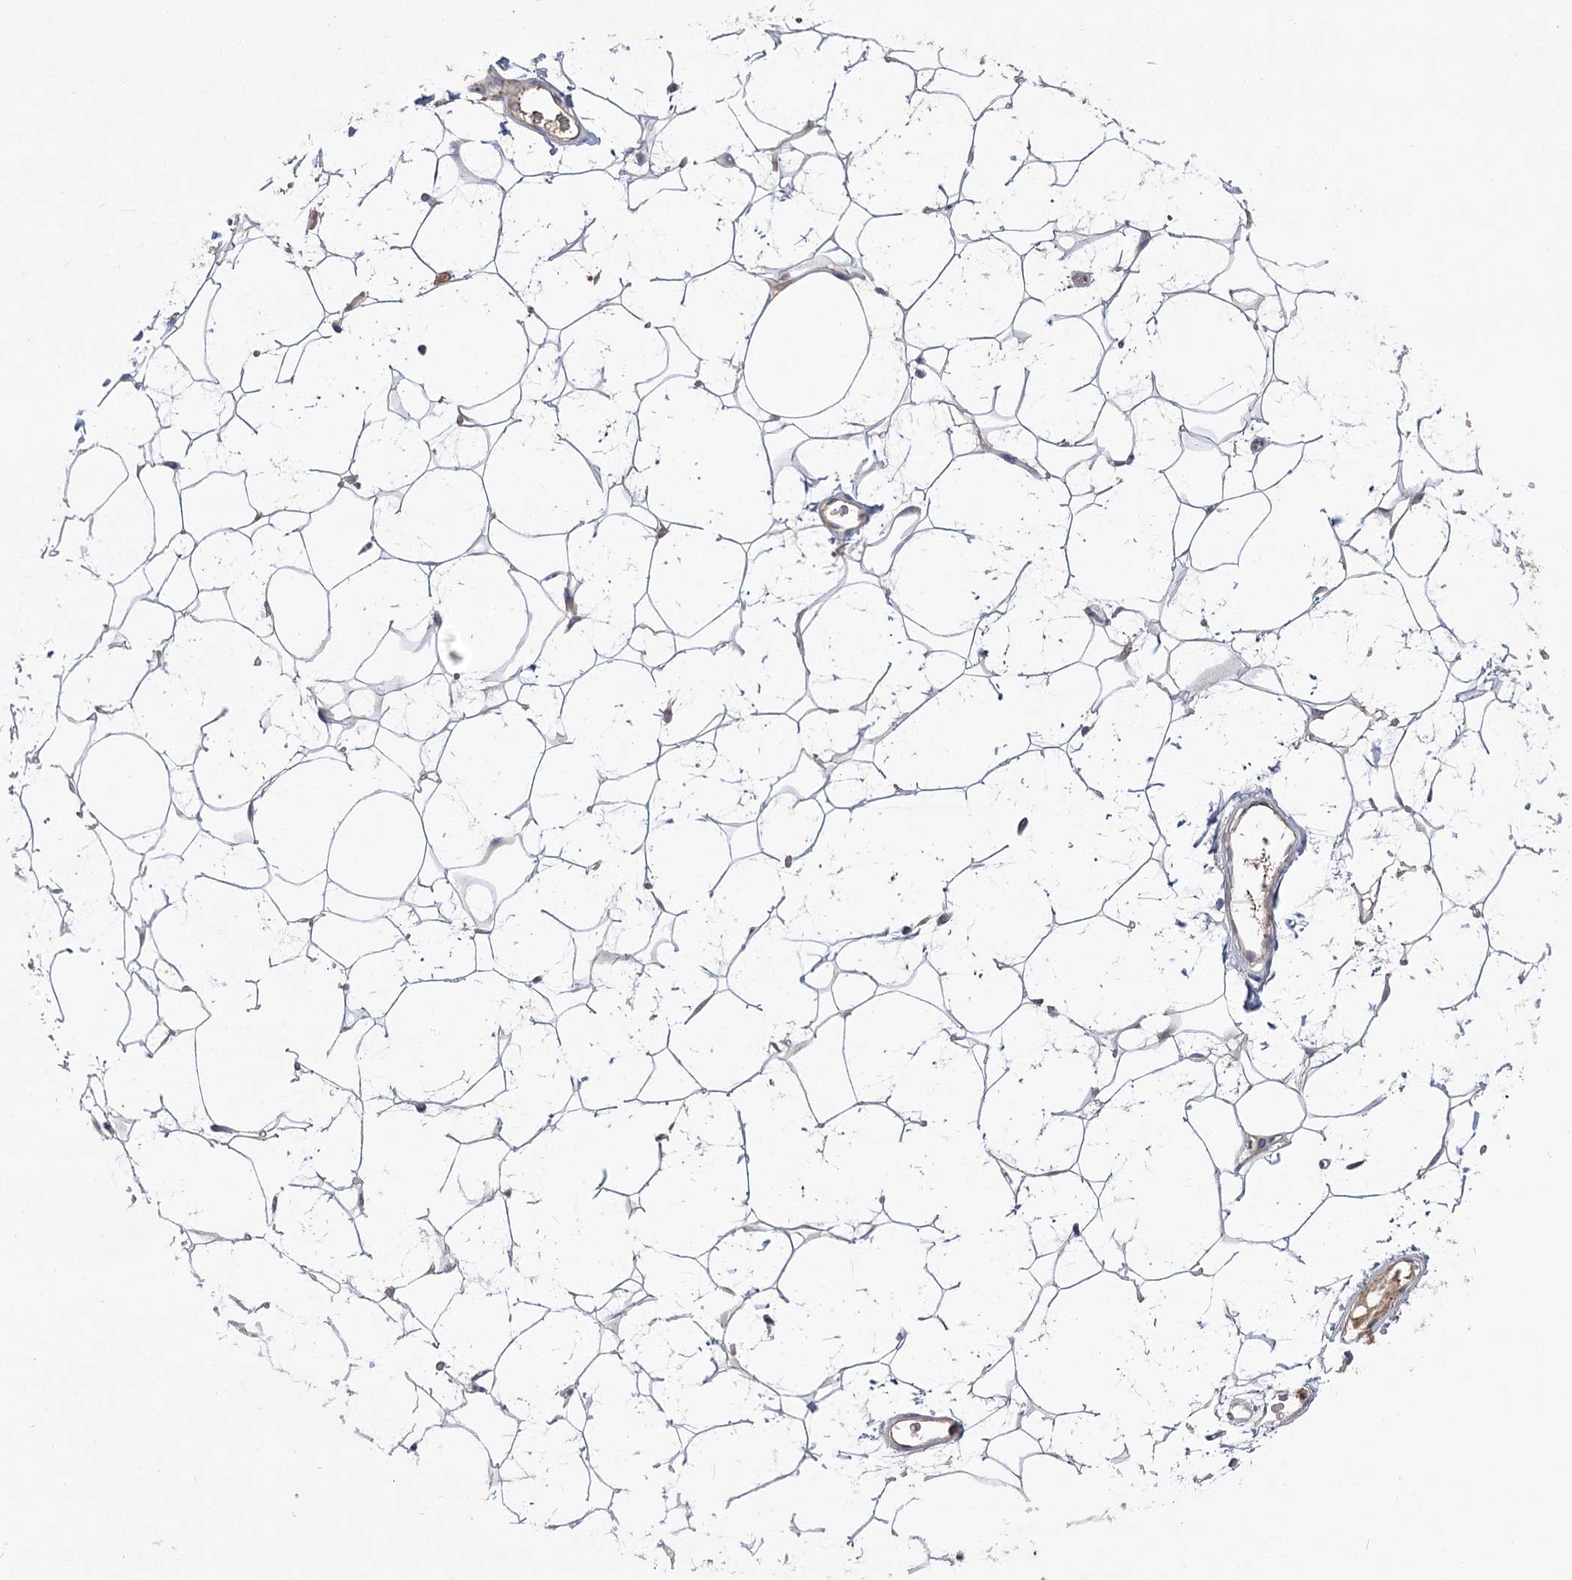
{"staining": {"intensity": "weak", "quantity": "<25%", "location": "cytoplasmic/membranous"}, "tissue": "adipose tissue", "cell_type": "Adipocytes", "image_type": "normal", "snomed": [{"axis": "morphology", "description": "Normal tissue, NOS"}, {"axis": "topography", "description": "Breast"}], "caption": "Human adipose tissue stained for a protein using immunohistochemistry displays no expression in adipocytes.", "gene": "PBLD", "patient": {"sex": "female", "age": 26}}